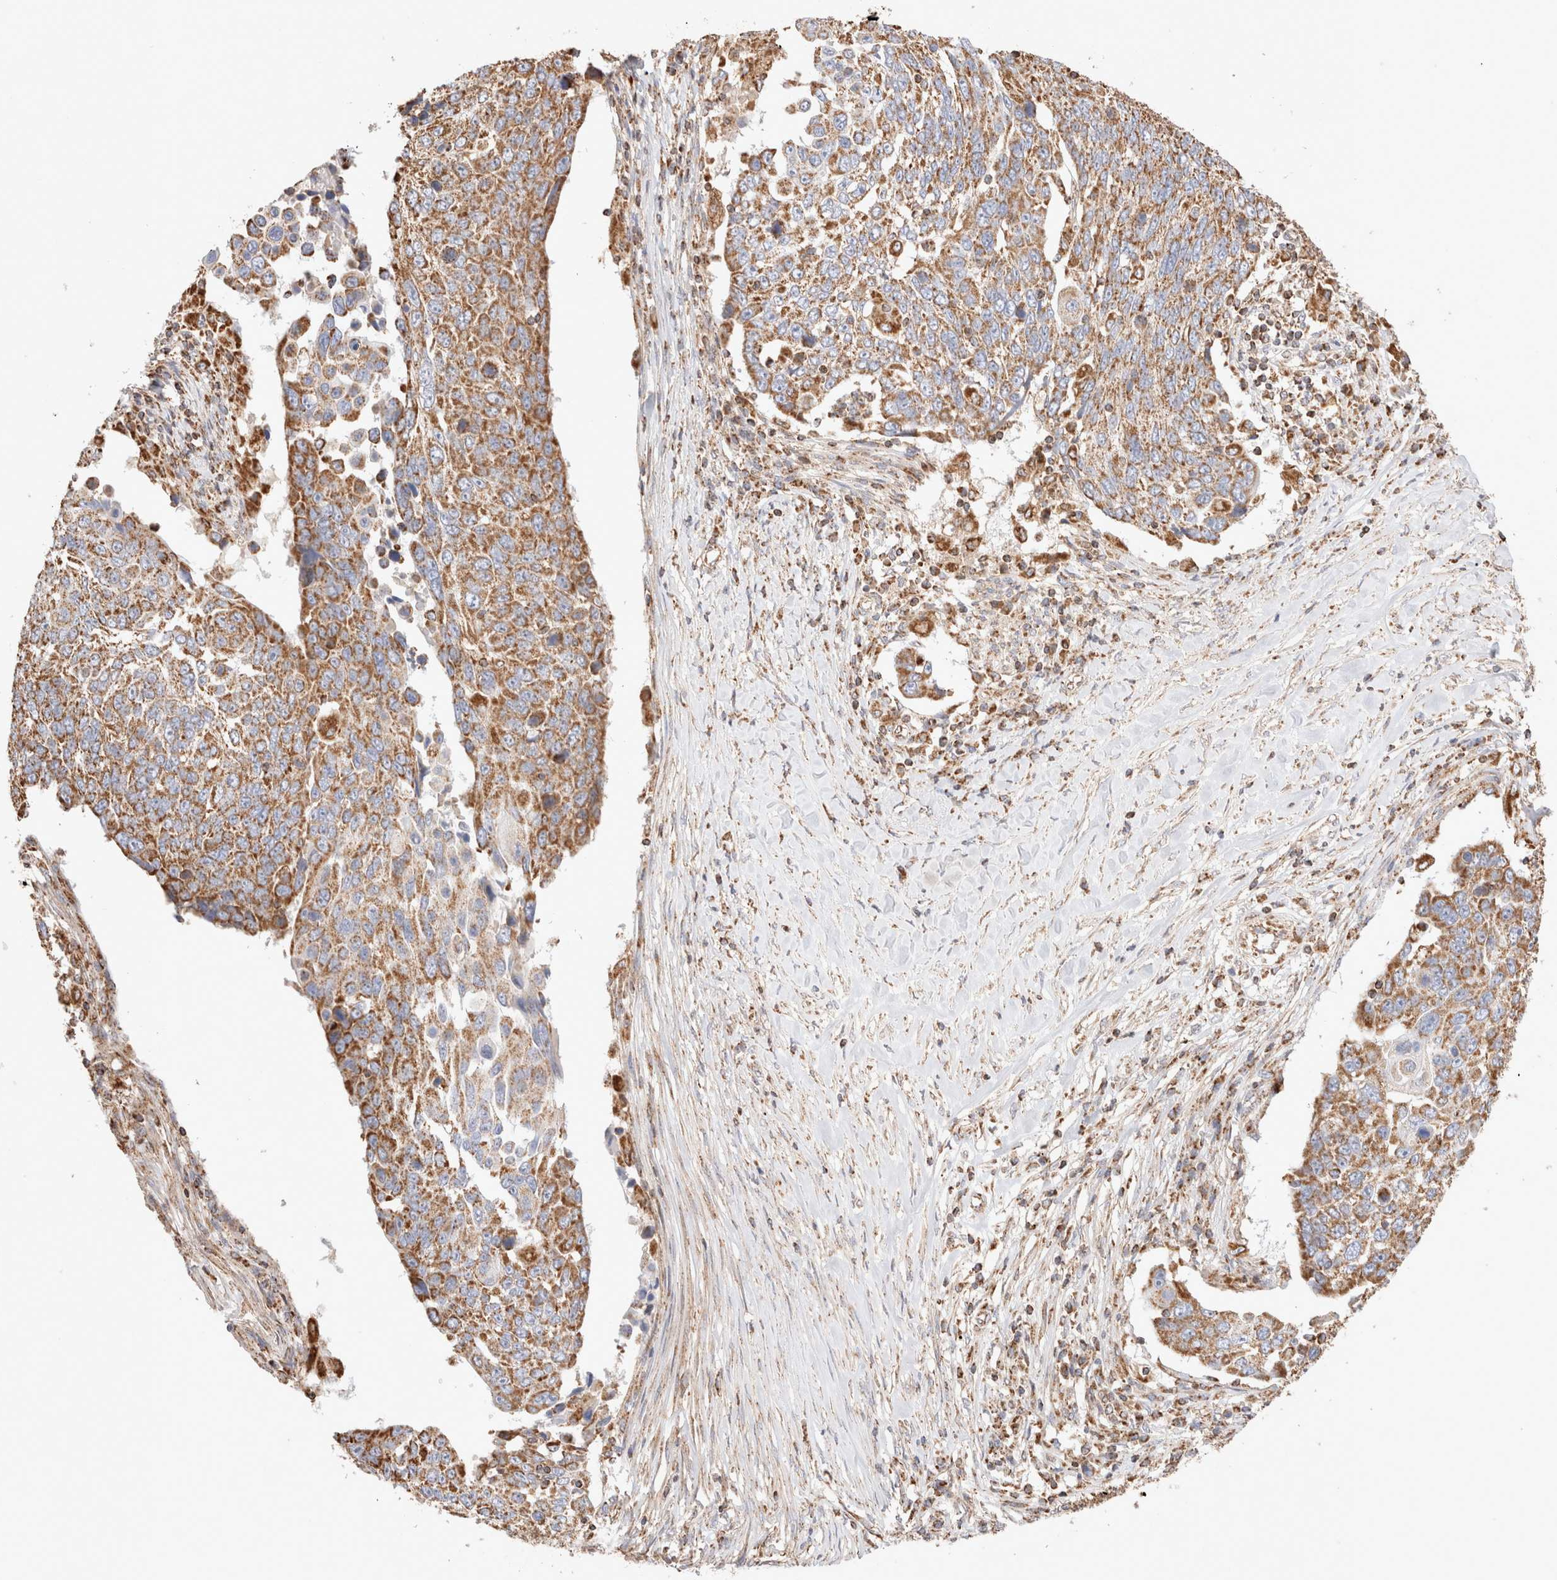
{"staining": {"intensity": "moderate", "quantity": ">75%", "location": "cytoplasmic/membranous"}, "tissue": "lung cancer", "cell_type": "Tumor cells", "image_type": "cancer", "snomed": [{"axis": "morphology", "description": "Squamous cell carcinoma, NOS"}, {"axis": "topography", "description": "Lung"}], "caption": "Lung cancer was stained to show a protein in brown. There is medium levels of moderate cytoplasmic/membranous positivity in about >75% of tumor cells. Immunohistochemistry stains the protein in brown and the nuclei are stained blue.", "gene": "TMPPE", "patient": {"sex": "male", "age": 66}}